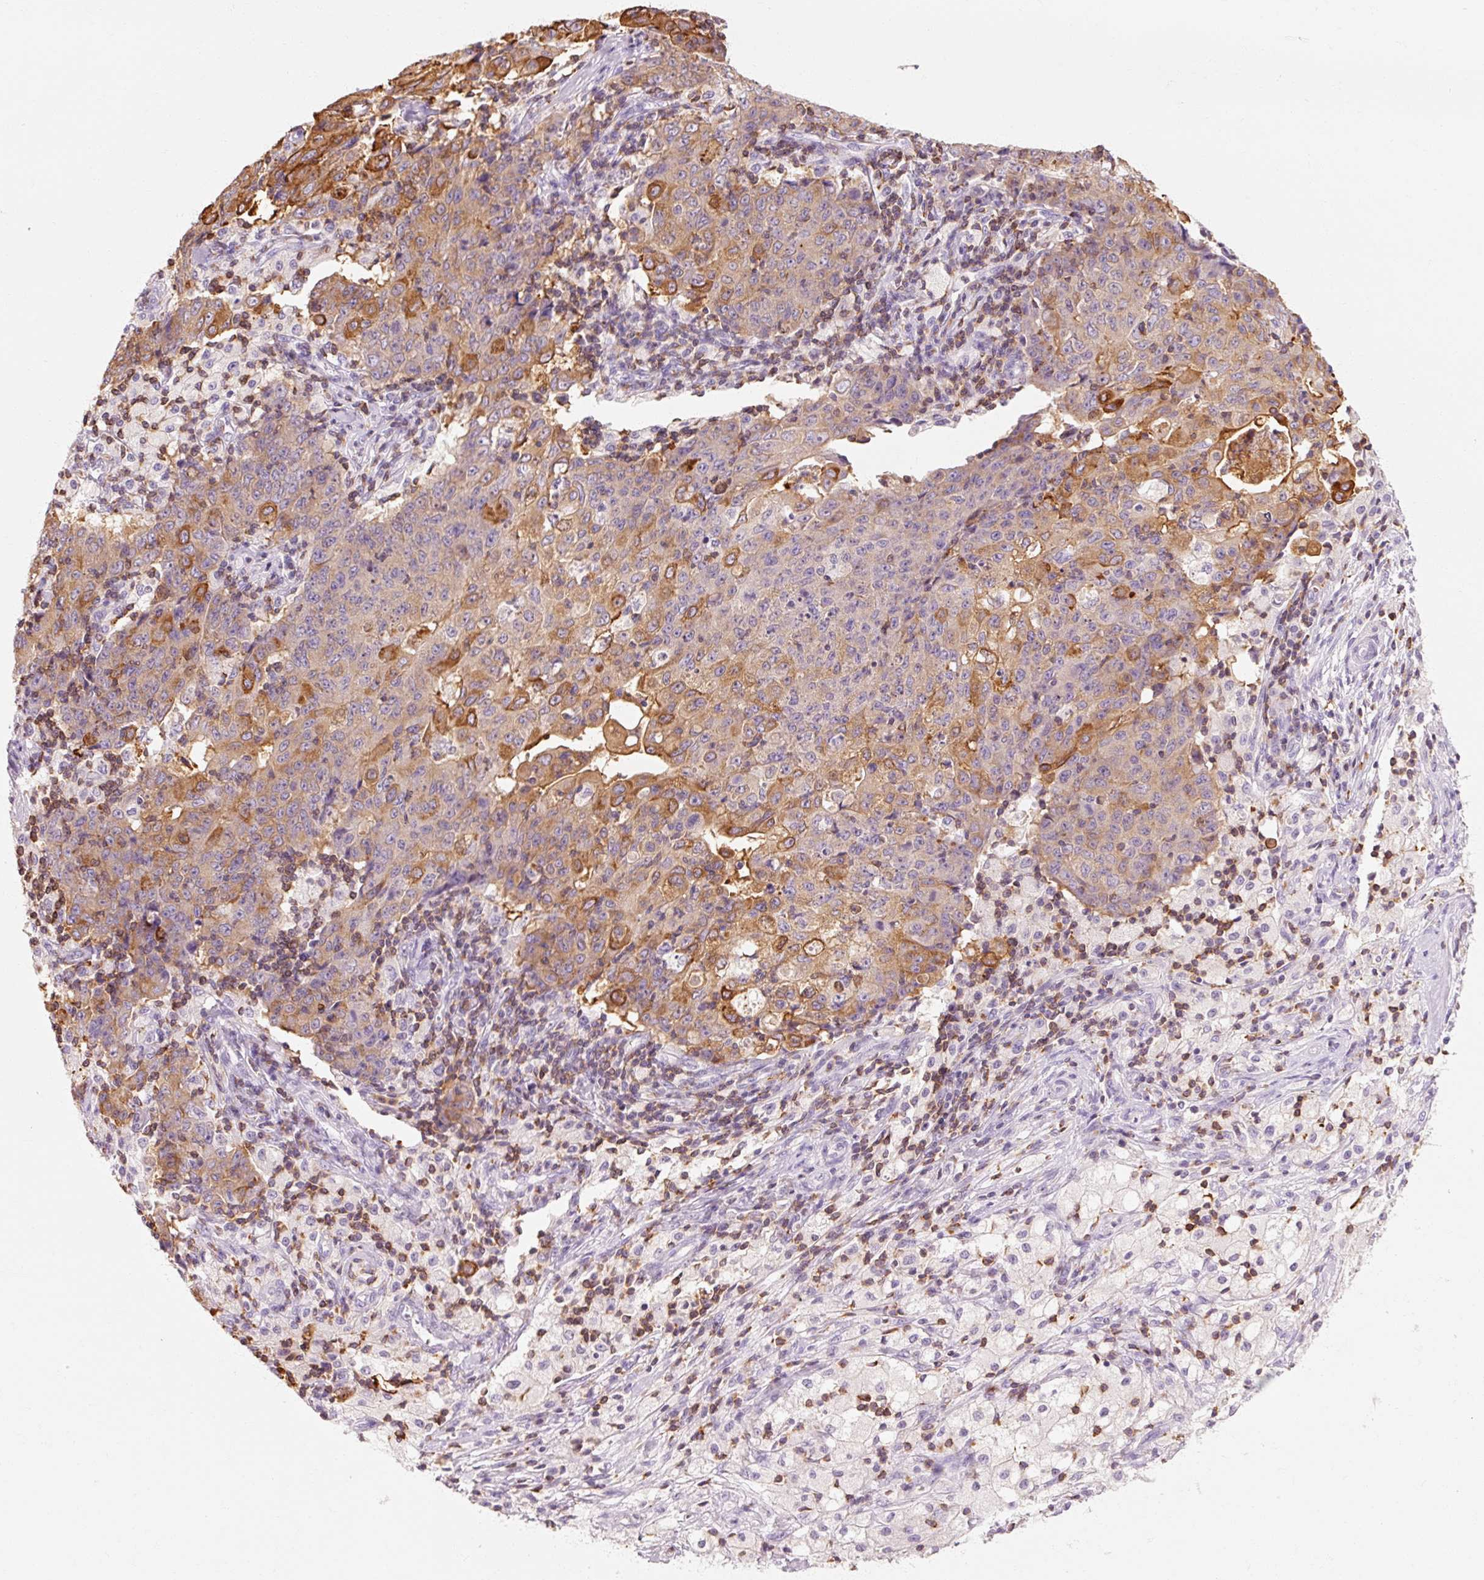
{"staining": {"intensity": "moderate", "quantity": "25%-75%", "location": "cytoplasmic/membranous"}, "tissue": "ovarian cancer", "cell_type": "Tumor cells", "image_type": "cancer", "snomed": [{"axis": "morphology", "description": "Carcinoma, endometroid"}, {"axis": "topography", "description": "Ovary"}], "caption": "IHC micrograph of neoplastic tissue: human ovarian cancer (endometroid carcinoma) stained using IHC exhibits medium levels of moderate protein expression localized specifically in the cytoplasmic/membranous of tumor cells, appearing as a cytoplasmic/membranous brown color.", "gene": "OR8K1", "patient": {"sex": "female", "age": 42}}